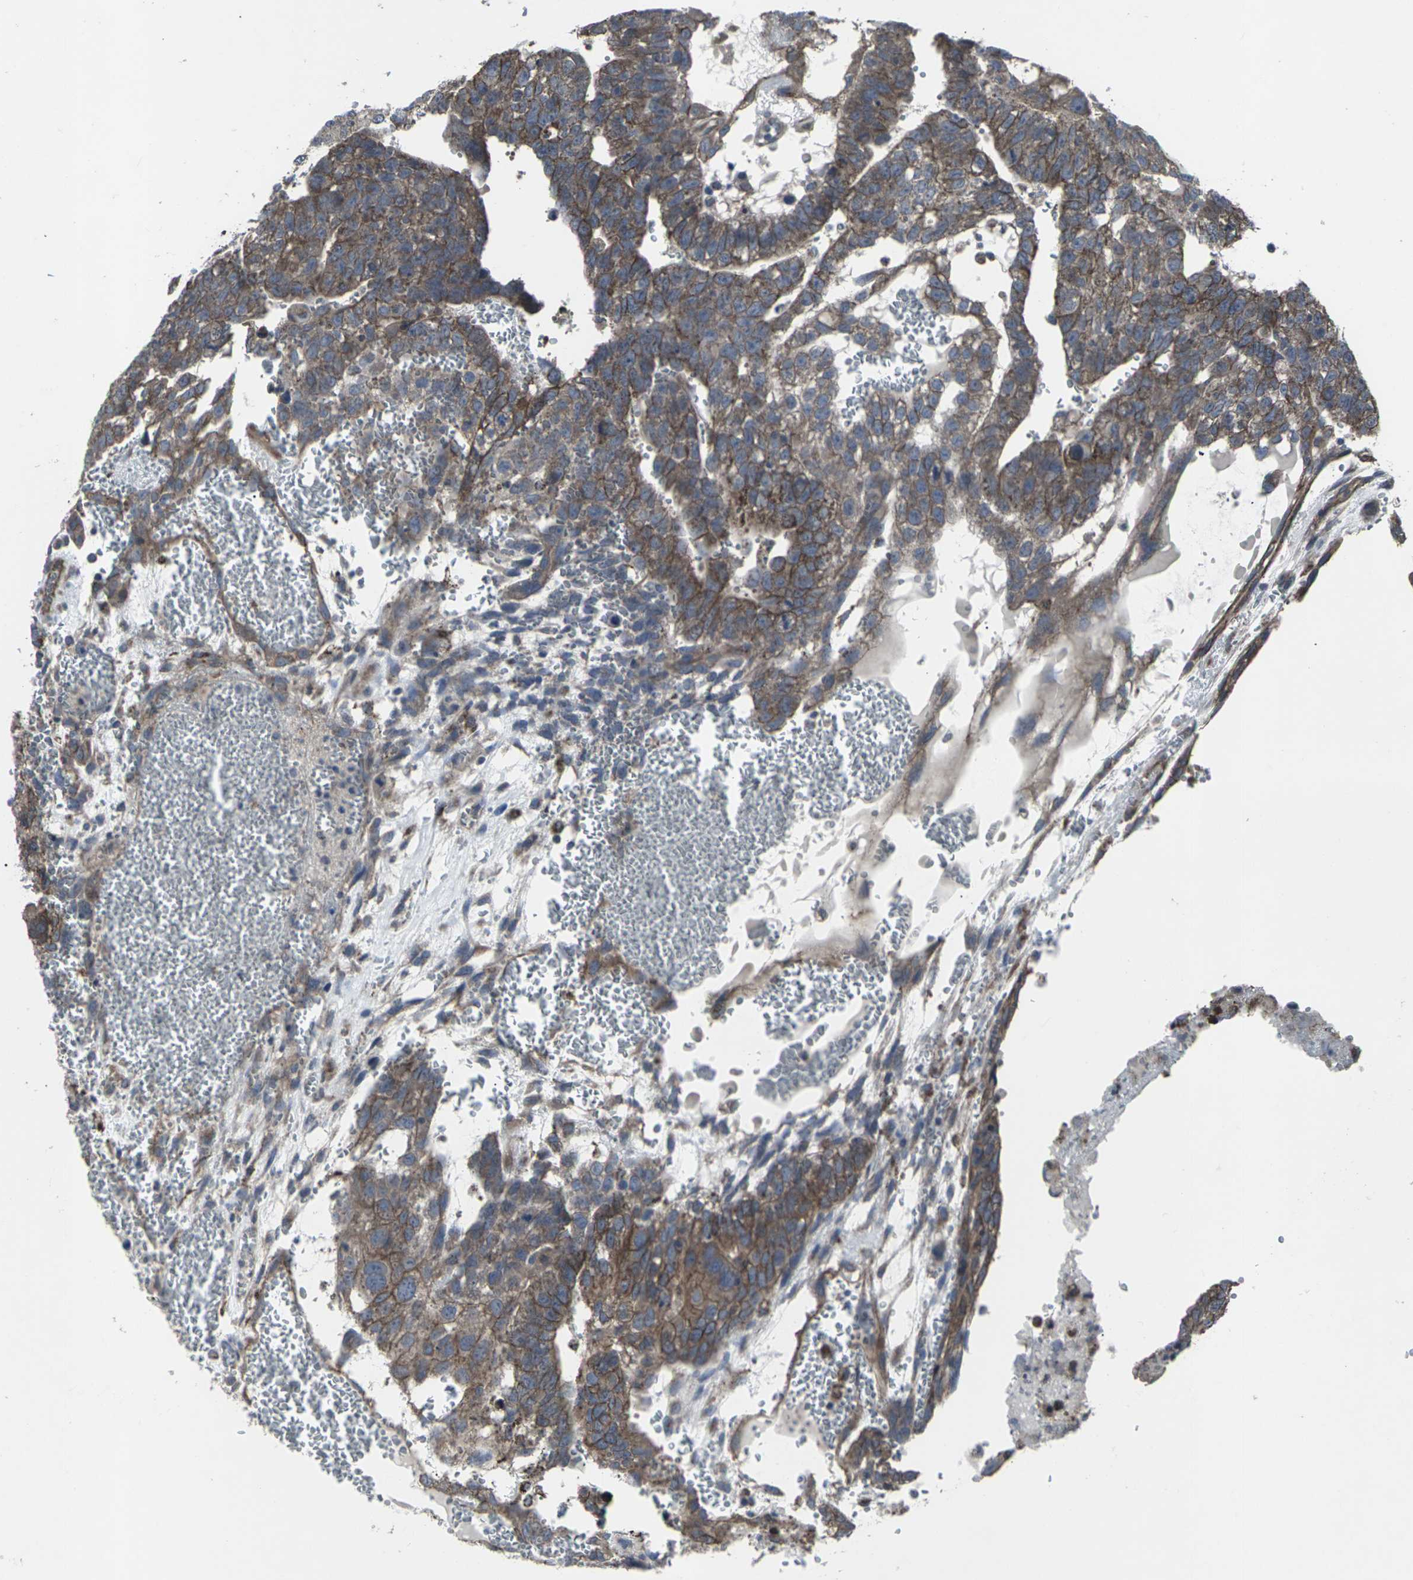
{"staining": {"intensity": "moderate", "quantity": ">75%", "location": "cytoplasmic/membranous"}, "tissue": "testis cancer", "cell_type": "Tumor cells", "image_type": "cancer", "snomed": [{"axis": "morphology", "description": "Seminoma, NOS"}, {"axis": "morphology", "description": "Carcinoma, Embryonal, NOS"}, {"axis": "topography", "description": "Testis"}], "caption": "DAB (3,3'-diaminobenzidine) immunohistochemical staining of human testis seminoma shows moderate cytoplasmic/membranous protein positivity in approximately >75% of tumor cells.", "gene": "MAPKAPK2", "patient": {"sex": "male", "age": 52}}